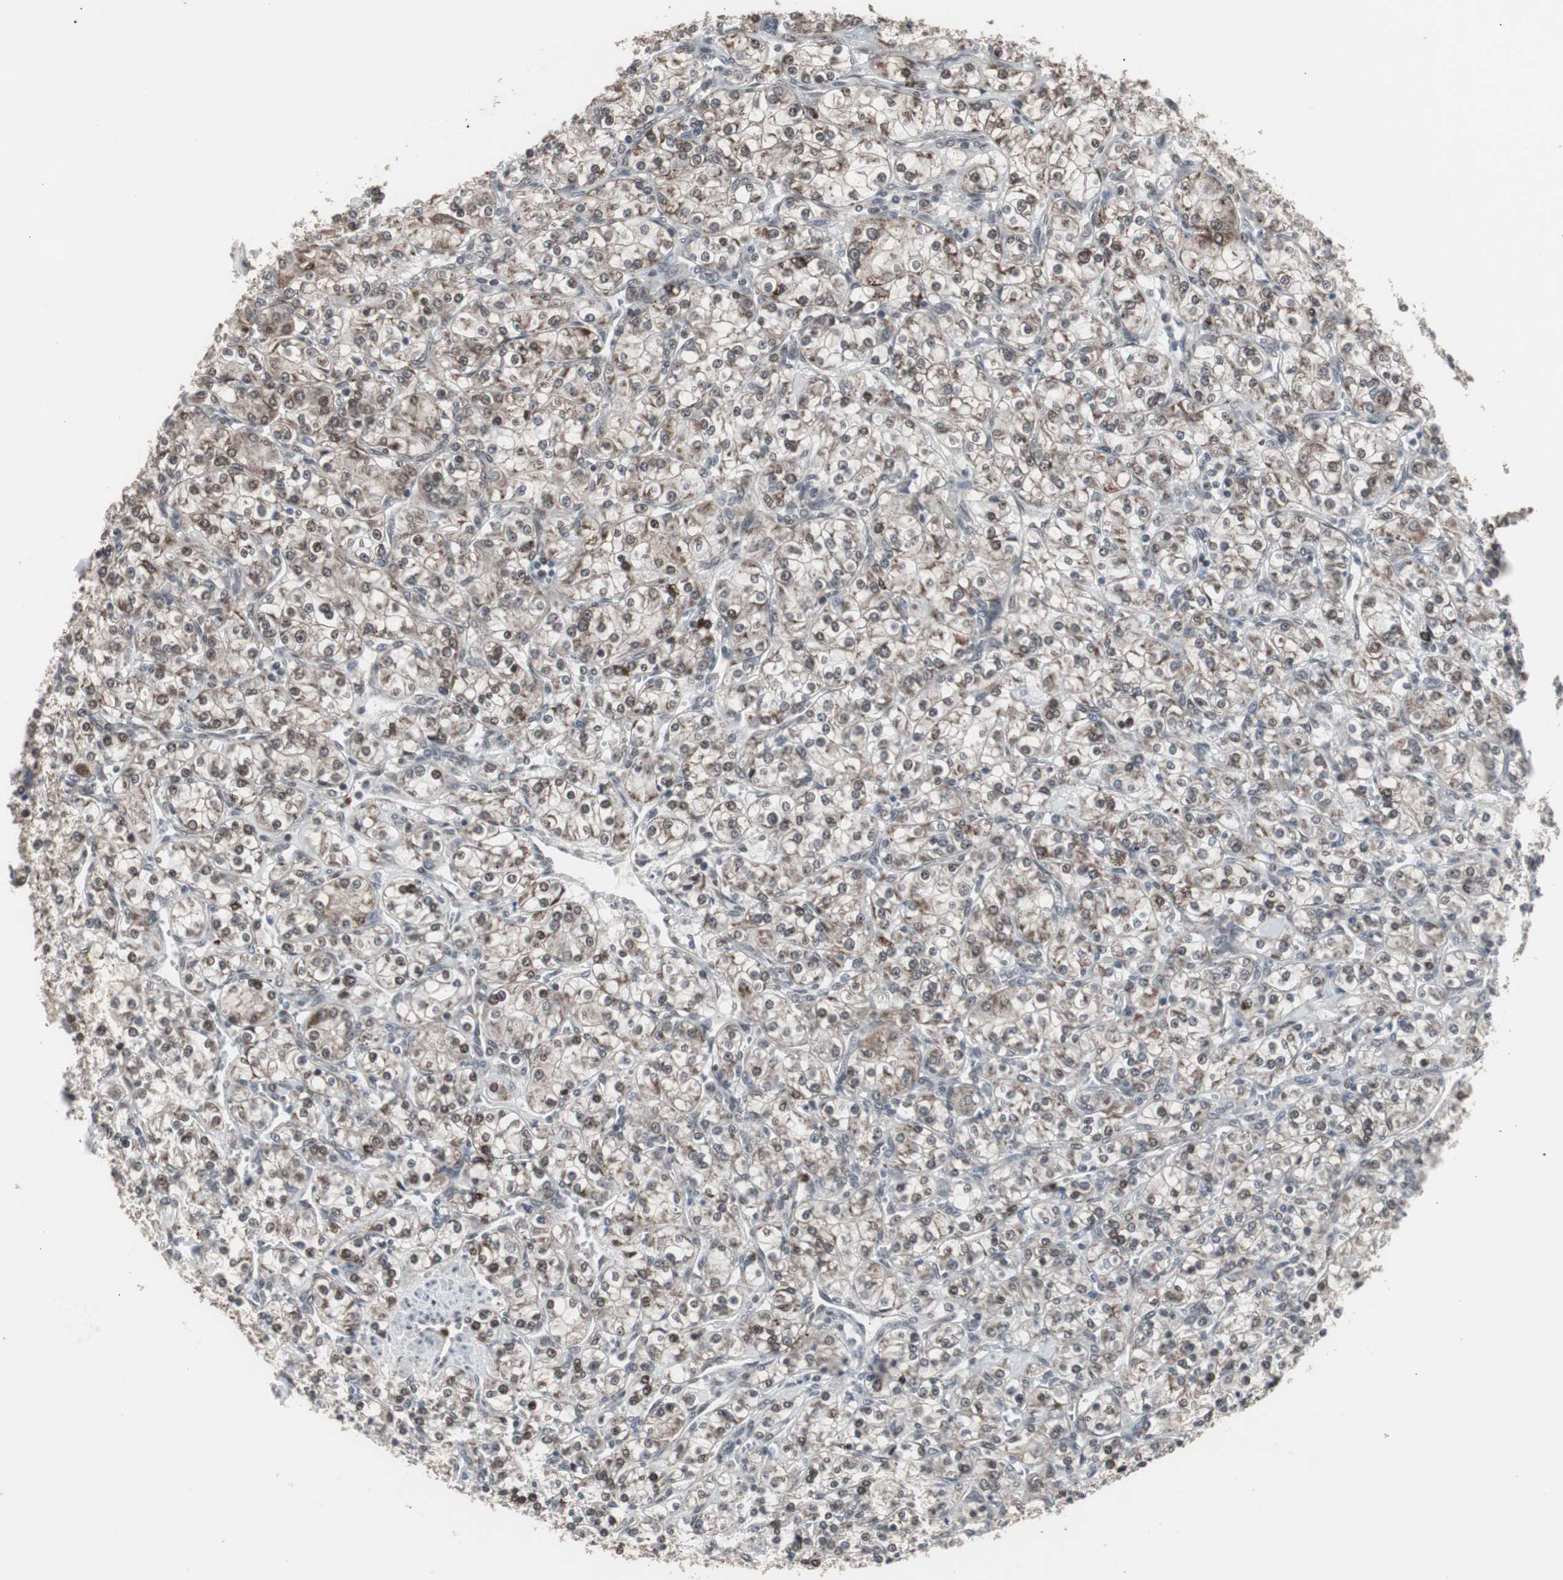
{"staining": {"intensity": "weak", "quantity": ">75%", "location": "cytoplasmic/membranous,nuclear"}, "tissue": "renal cancer", "cell_type": "Tumor cells", "image_type": "cancer", "snomed": [{"axis": "morphology", "description": "Adenocarcinoma, NOS"}, {"axis": "topography", "description": "Kidney"}], "caption": "An immunohistochemistry (IHC) photomicrograph of neoplastic tissue is shown. Protein staining in brown labels weak cytoplasmic/membranous and nuclear positivity in renal cancer within tumor cells. (DAB (3,3'-diaminobenzidine) IHC, brown staining for protein, blue staining for nuclei).", "gene": "RXRA", "patient": {"sex": "male", "age": 77}}